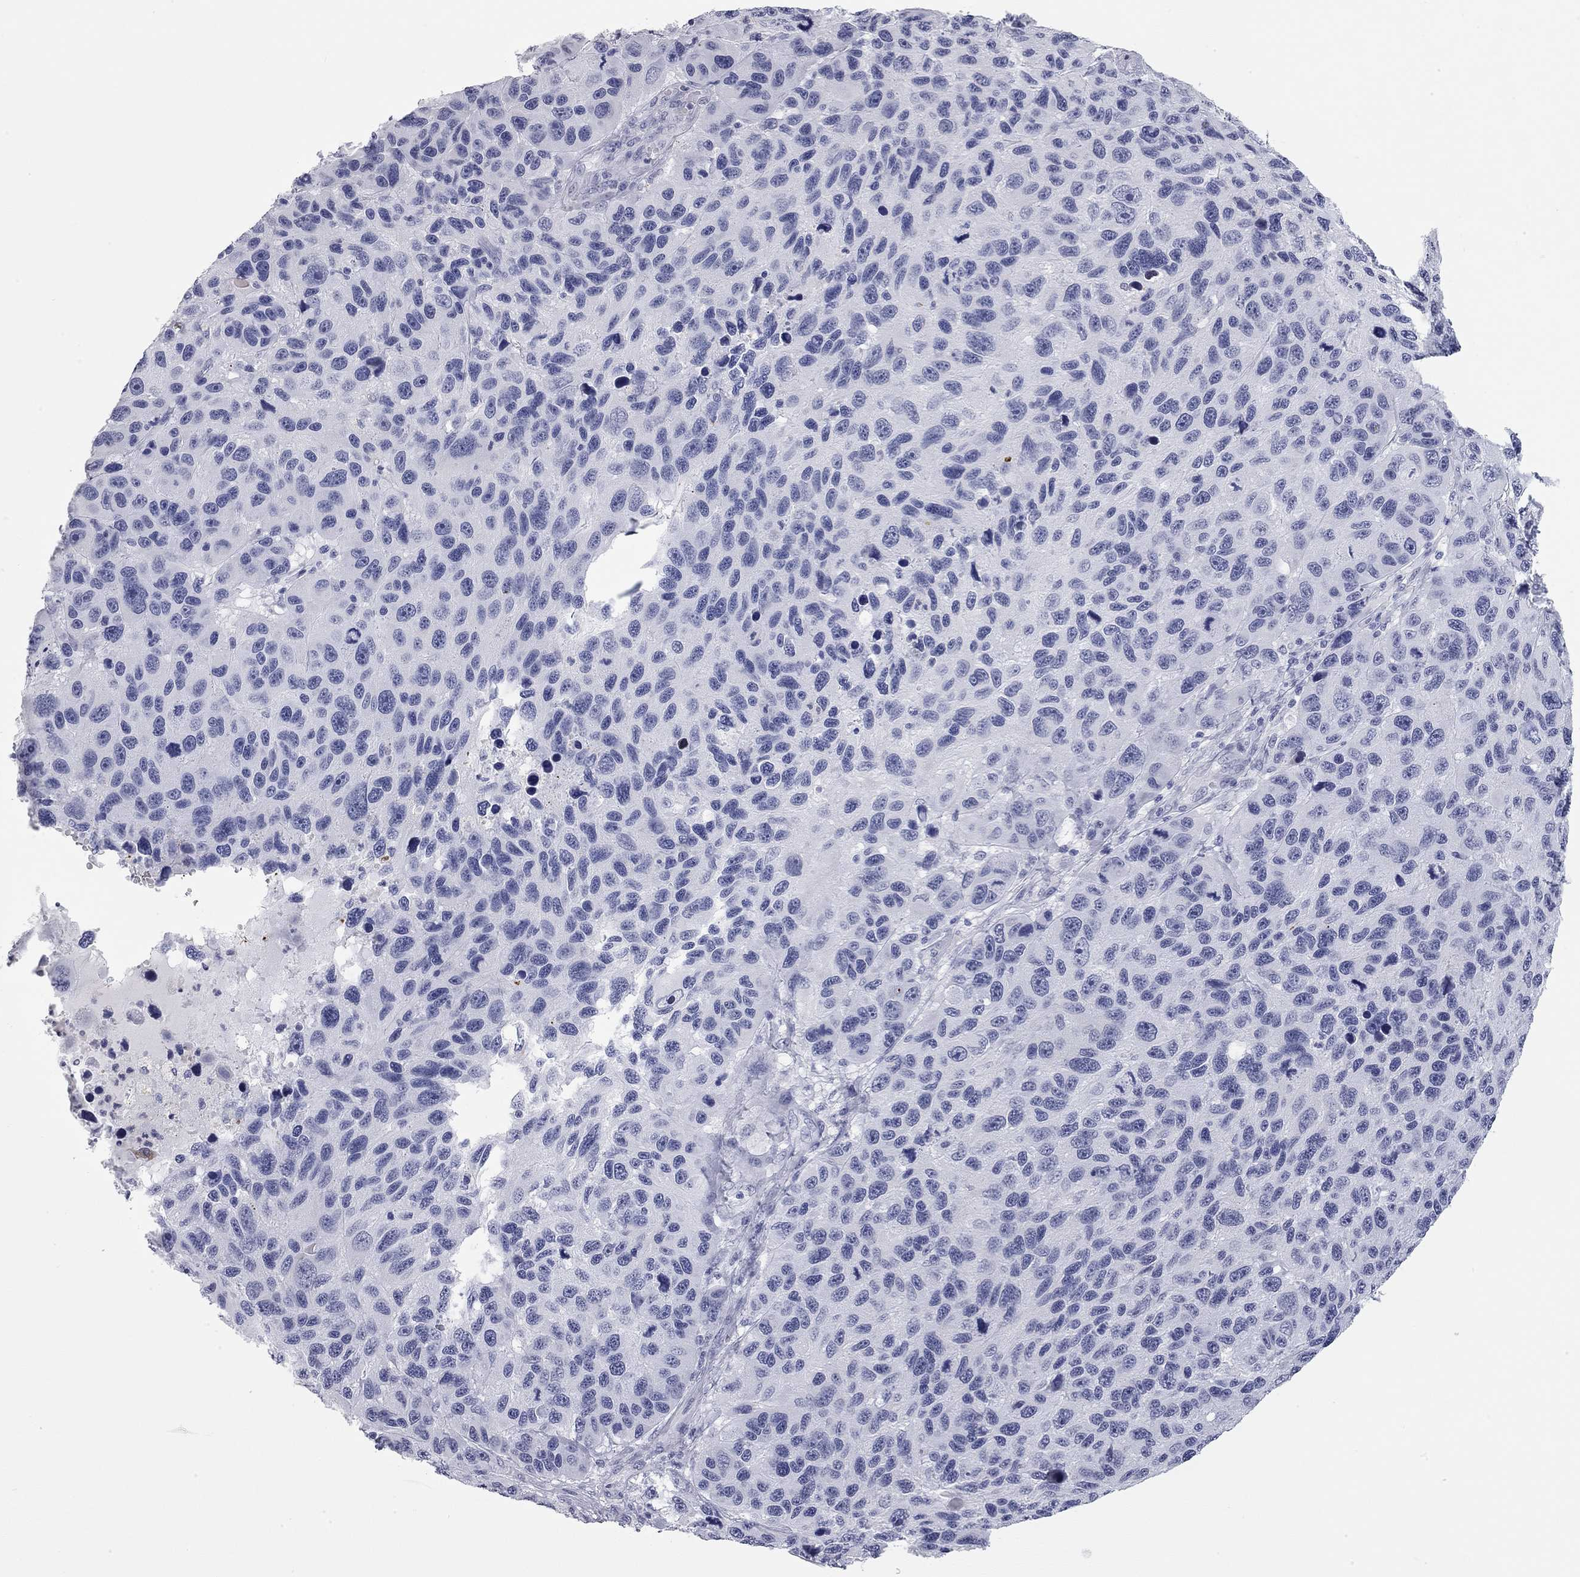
{"staining": {"intensity": "negative", "quantity": "none", "location": "none"}, "tissue": "melanoma", "cell_type": "Tumor cells", "image_type": "cancer", "snomed": [{"axis": "morphology", "description": "Malignant melanoma, NOS"}, {"axis": "topography", "description": "Skin"}], "caption": "Immunohistochemistry (IHC) photomicrograph of melanoma stained for a protein (brown), which displays no staining in tumor cells.", "gene": "AK8", "patient": {"sex": "male", "age": 53}}